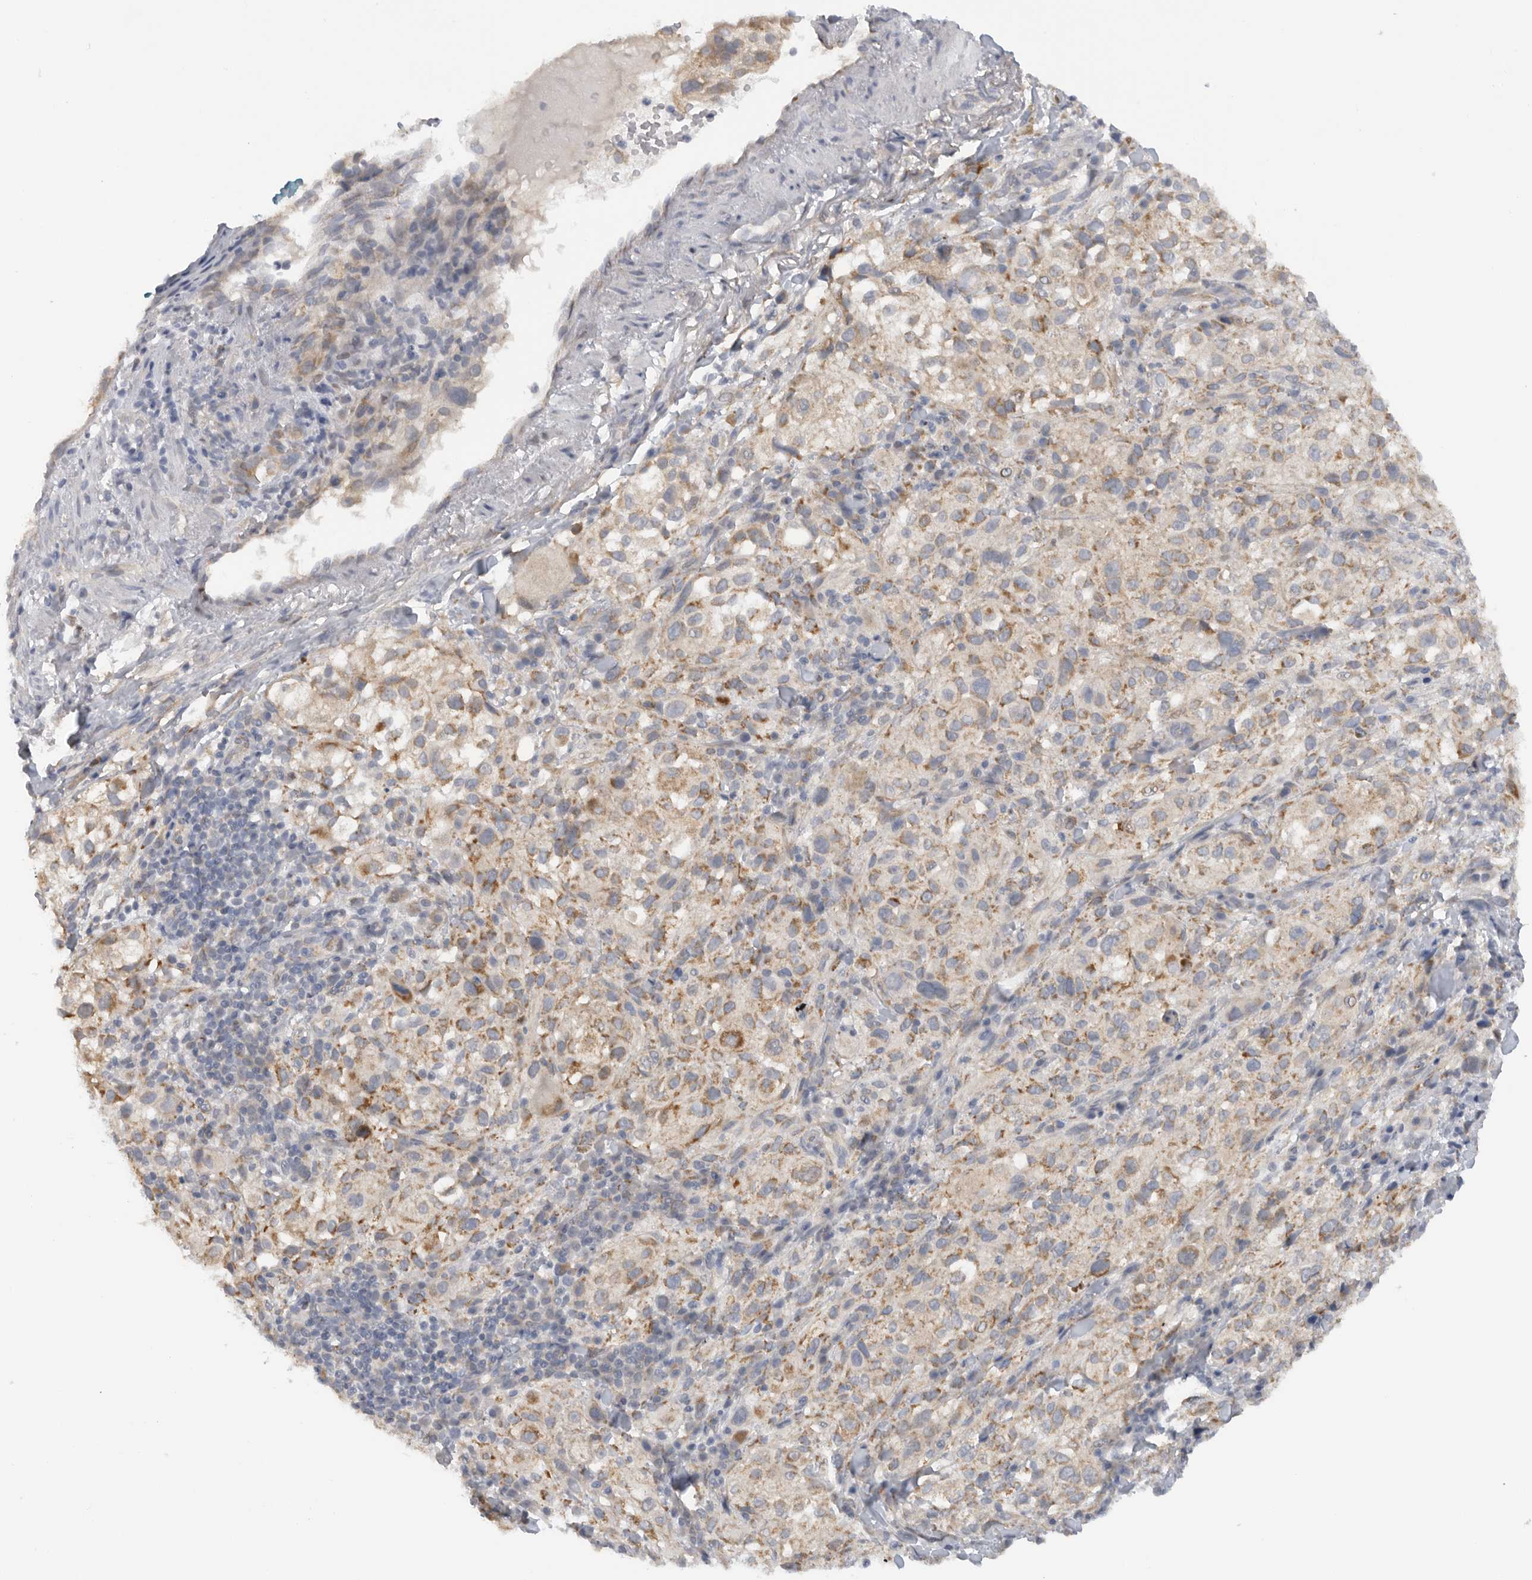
{"staining": {"intensity": "moderate", "quantity": ">75%", "location": "cytoplasmic/membranous"}, "tissue": "melanoma", "cell_type": "Tumor cells", "image_type": "cancer", "snomed": [{"axis": "morphology", "description": "Necrosis, NOS"}, {"axis": "morphology", "description": "Malignant melanoma, NOS"}, {"axis": "topography", "description": "Skin"}], "caption": "Immunohistochemical staining of human malignant melanoma demonstrates moderate cytoplasmic/membranous protein positivity in approximately >75% of tumor cells.", "gene": "DYRK2", "patient": {"sex": "female", "age": 87}}